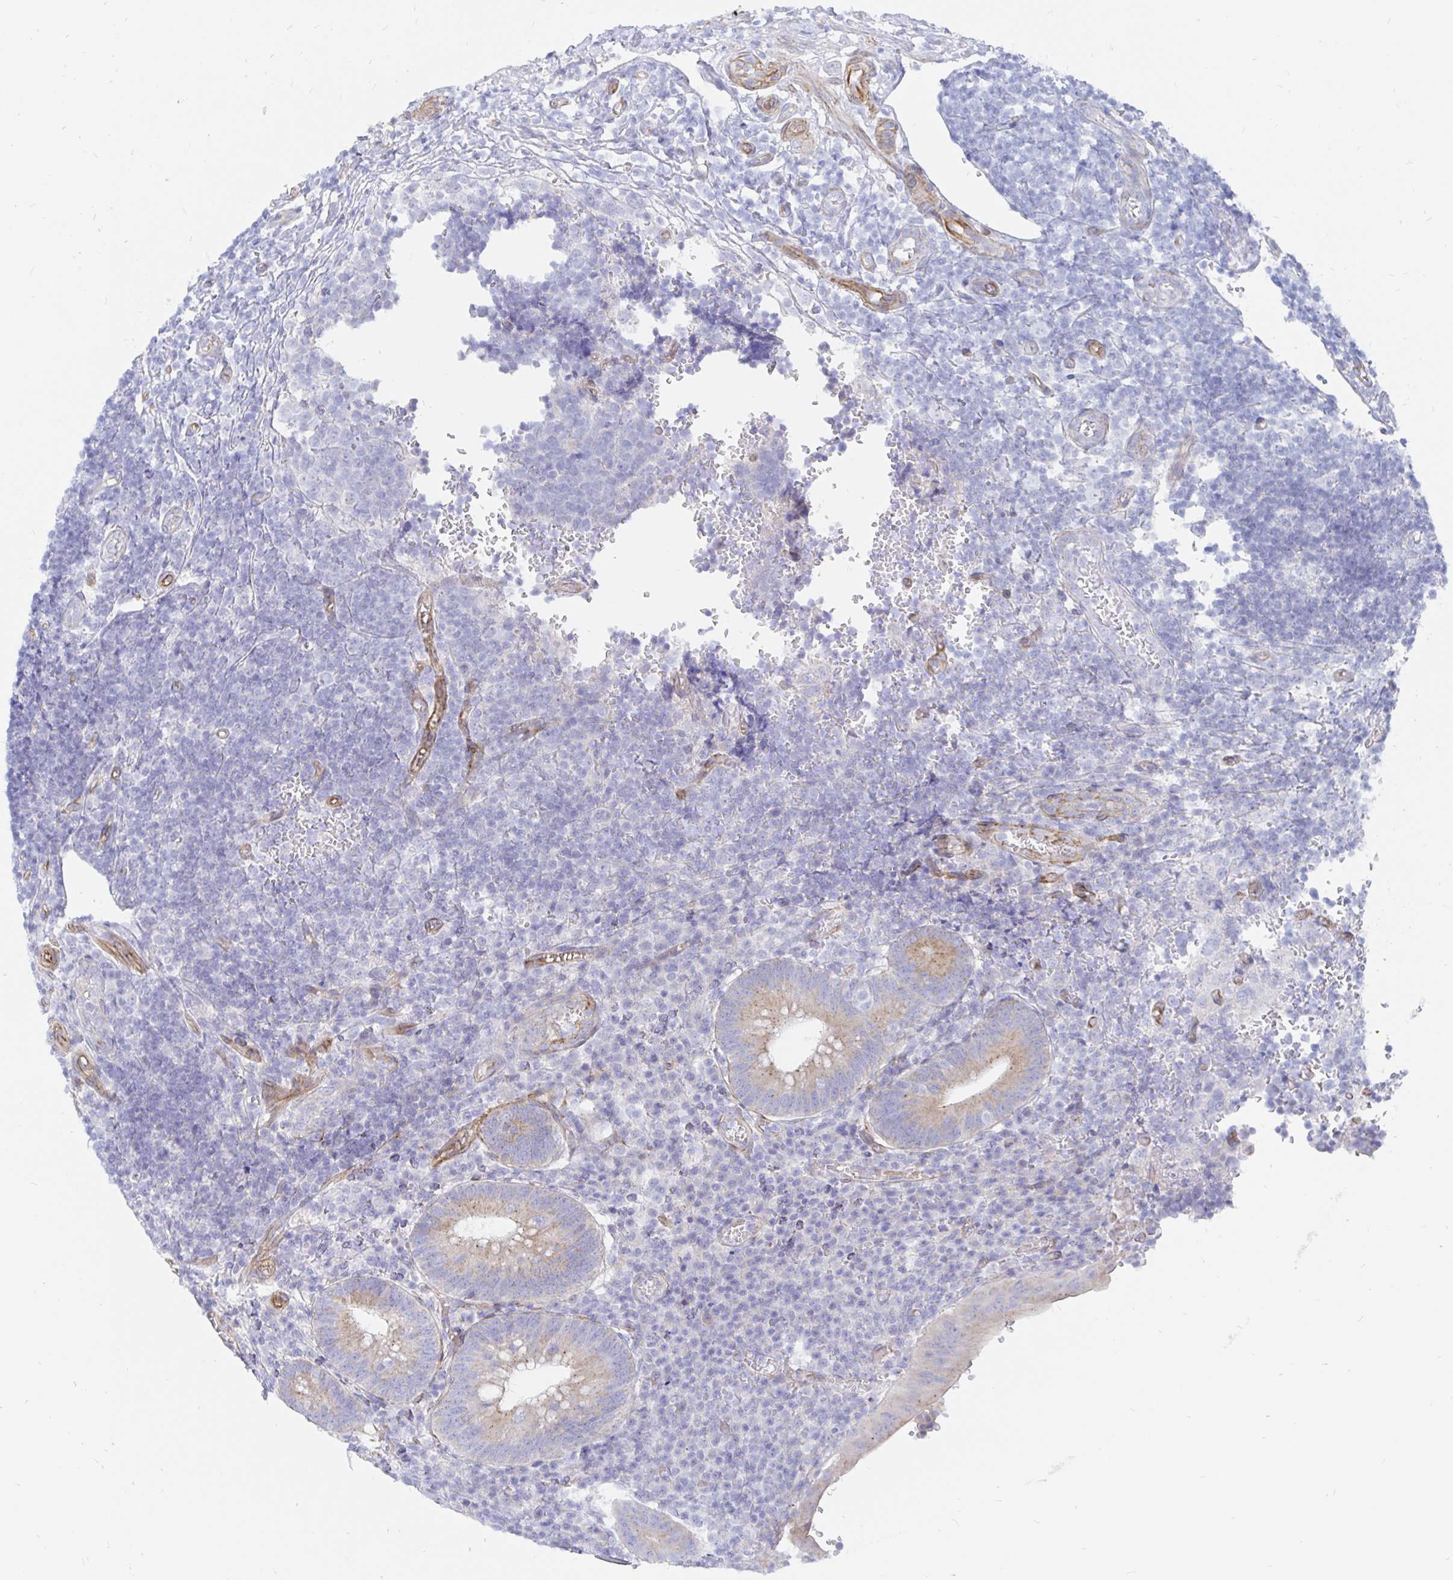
{"staining": {"intensity": "moderate", "quantity": "25%-75%", "location": "cytoplasmic/membranous"}, "tissue": "appendix", "cell_type": "Glandular cells", "image_type": "normal", "snomed": [{"axis": "morphology", "description": "Normal tissue, NOS"}, {"axis": "topography", "description": "Appendix"}], "caption": "Immunohistochemistry (IHC) (DAB) staining of unremarkable appendix shows moderate cytoplasmic/membranous protein expression in about 25%-75% of glandular cells.", "gene": "COX16", "patient": {"sex": "male", "age": 18}}